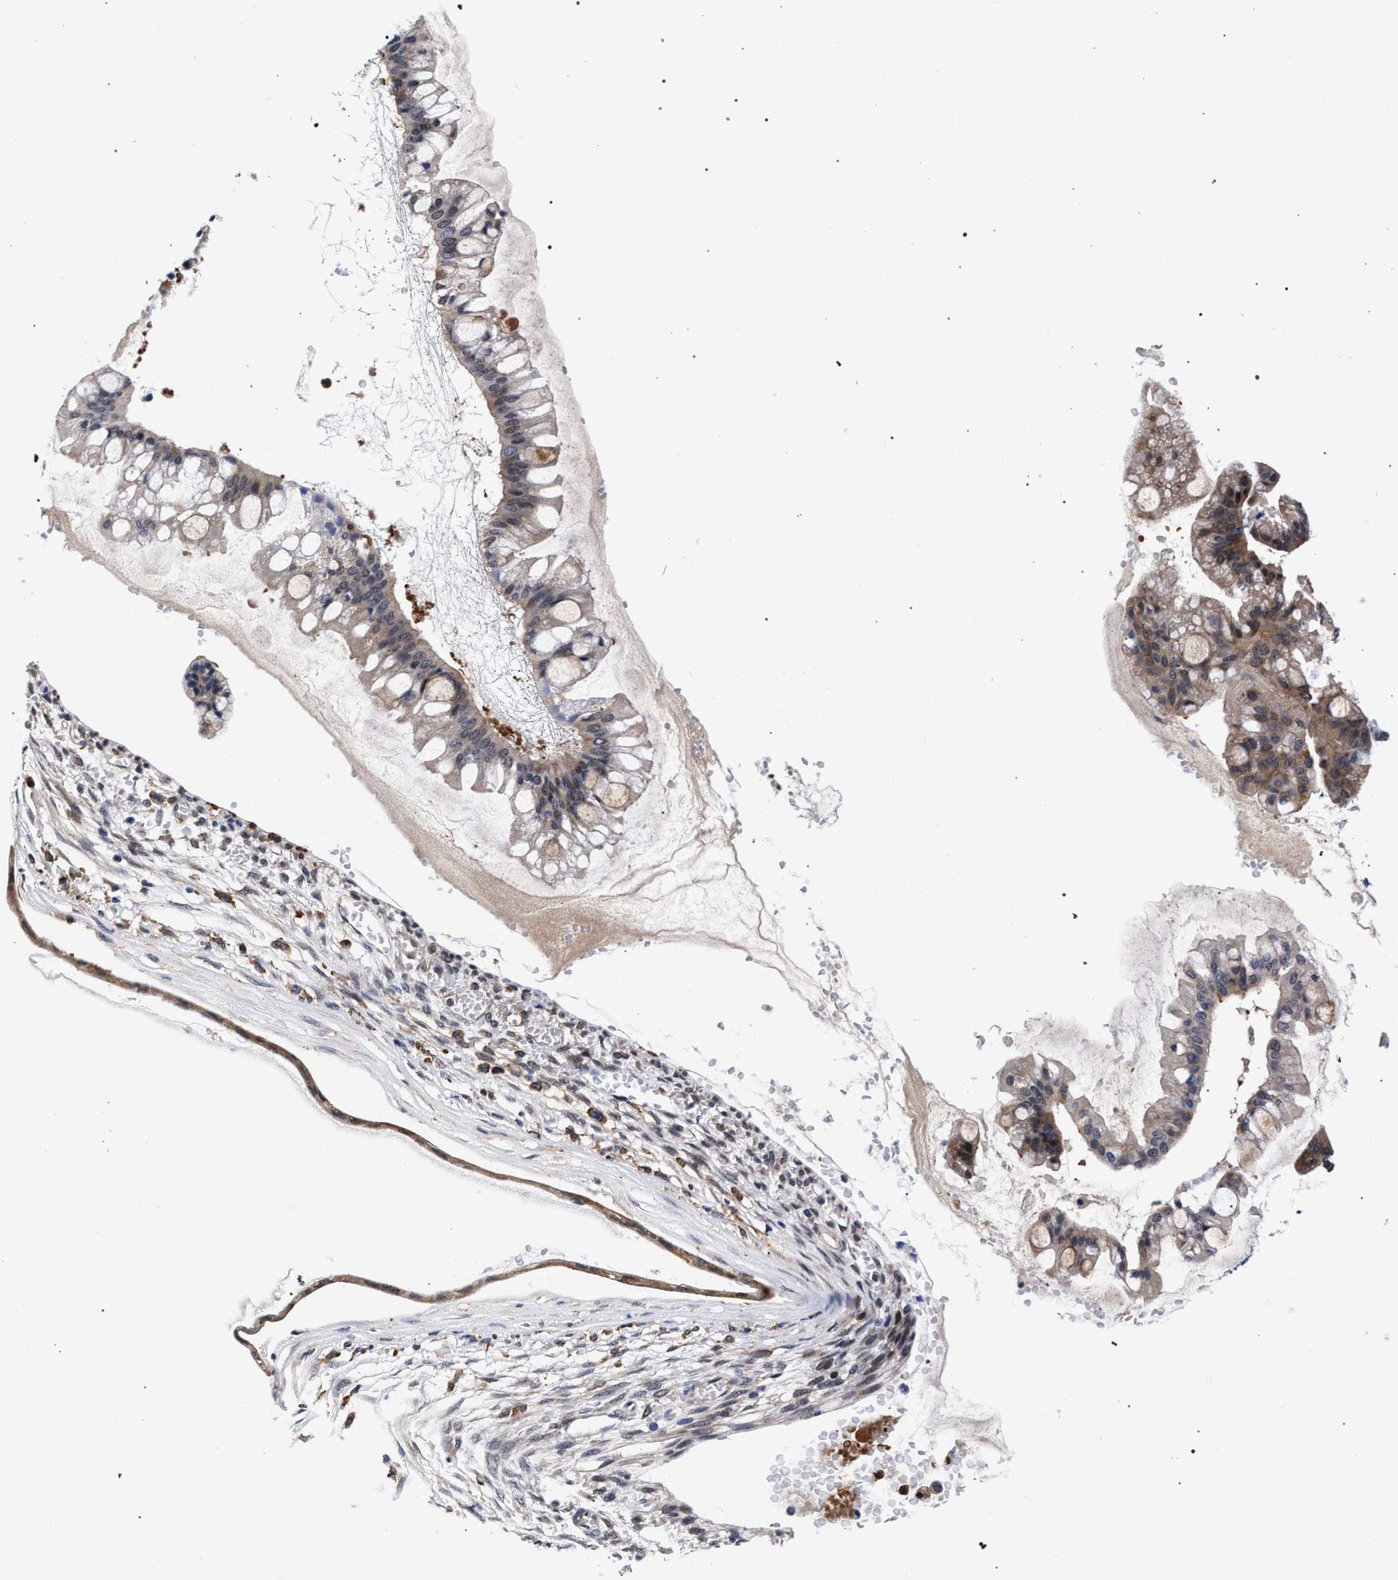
{"staining": {"intensity": "weak", "quantity": "25%-75%", "location": "cytoplasmic/membranous"}, "tissue": "ovarian cancer", "cell_type": "Tumor cells", "image_type": "cancer", "snomed": [{"axis": "morphology", "description": "Cystadenocarcinoma, mucinous, NOS"}, {"axis": "topography", "description": "Ovary"}], "caption": "There is low levels of weak cytoplasmic/membranous staining in tumor cells of ovarian cancer (mucinous cystadenocarcinoma), as demonstrated by immunohistochemical staining (brown color).", "gene": "ZNF462", "patient": {"sex": "female", "age": 73}}